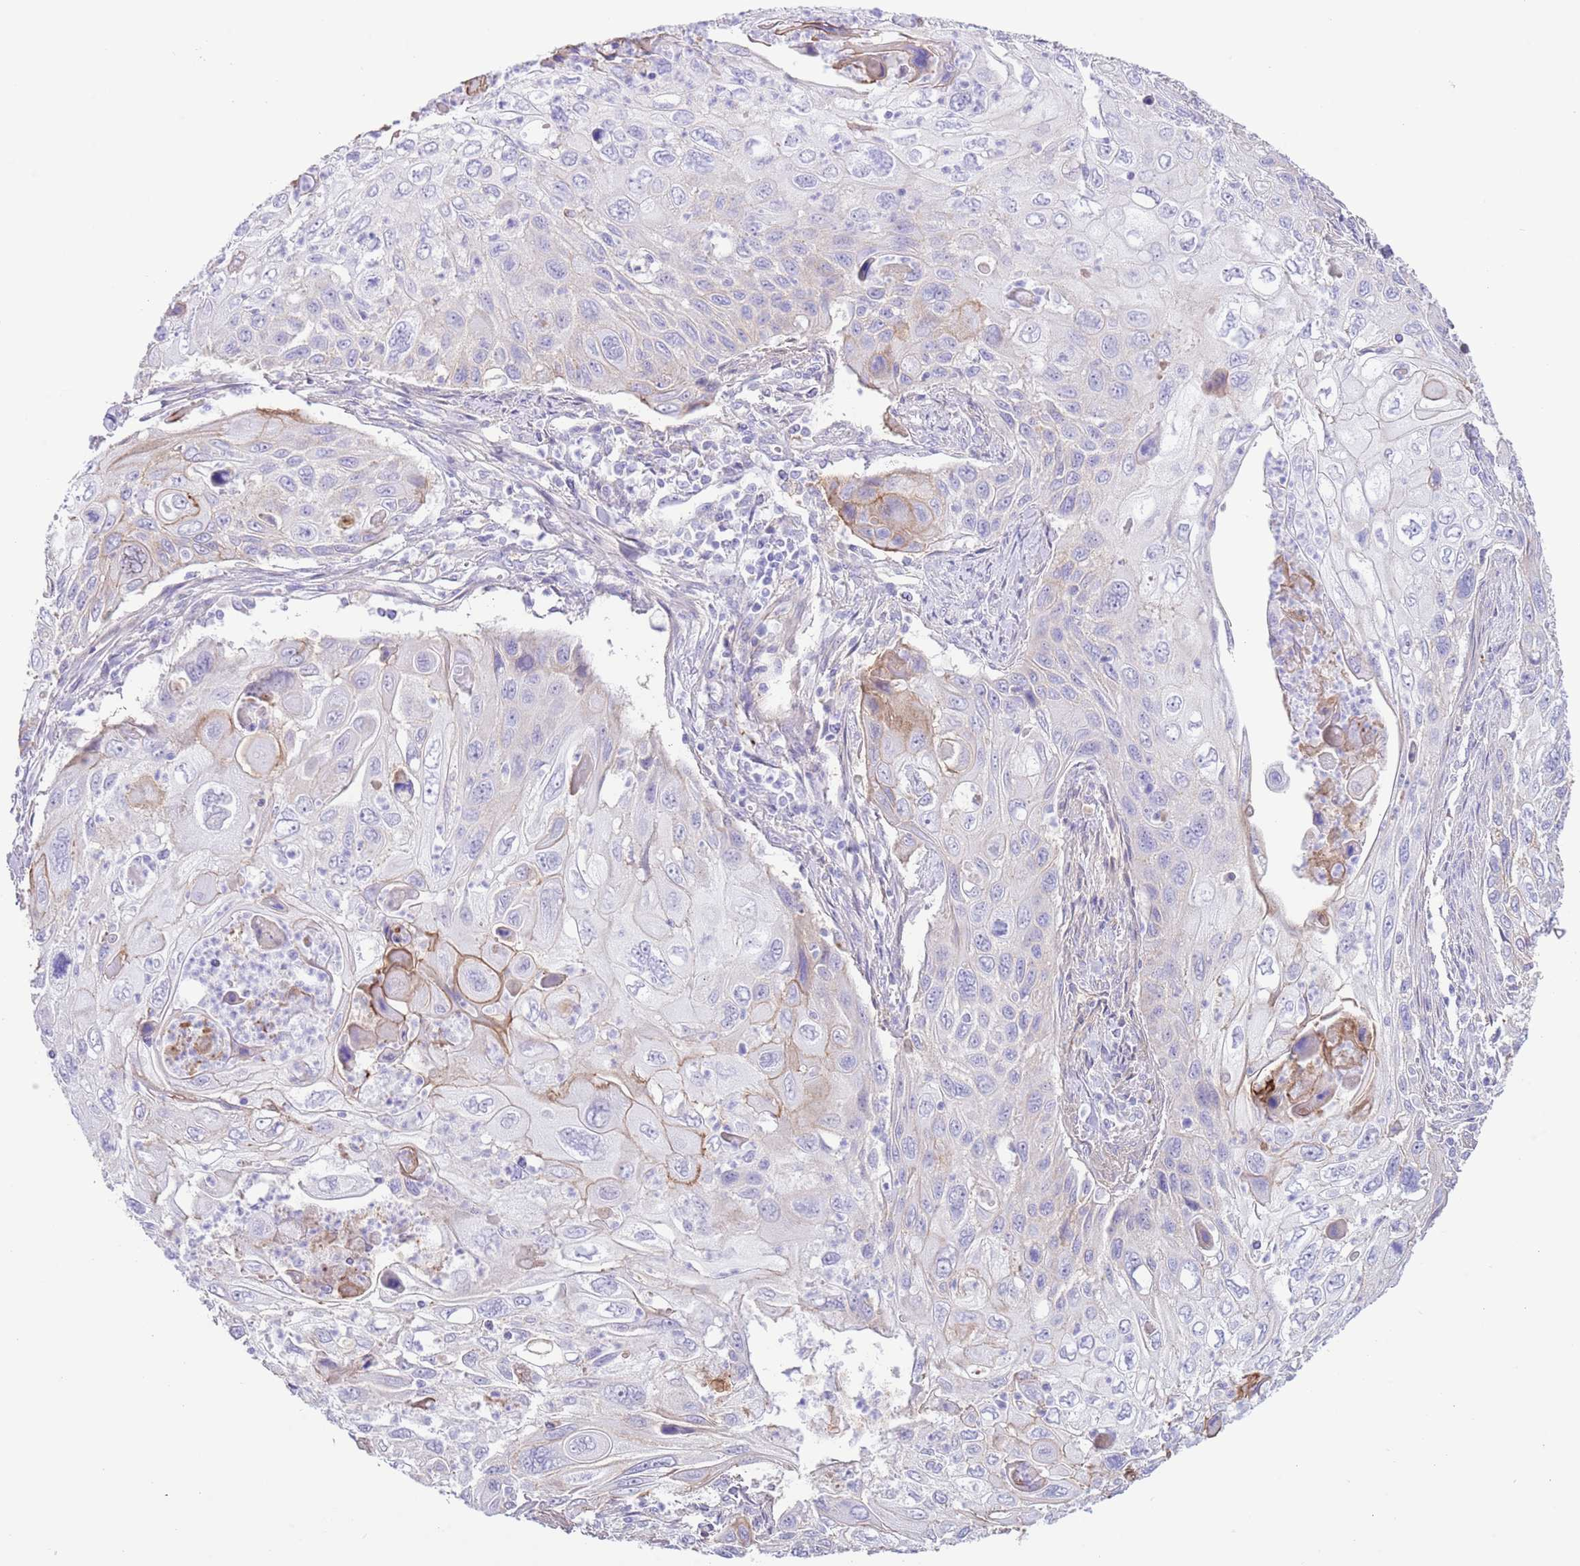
{"staining": {"intensity": "weak", "quantity": "<25%", "location": "cytoplasmic/membranous"}, "tissue": "cervical cancer", "cell_type": "Tumor cells", "image_type": "cancer", "snomed": [{"axis": "morphology", "description": "Squamous cell carcinoma, NOS"}, {"axis": "topography", "description": "Cervix"}], "caption": "The image demonstrates no significant staining in tumor cells of cervical cancer (squamous cell carcinoma).", "gene": "IGF1", "patient": {"sex": "female", "age": 70}}